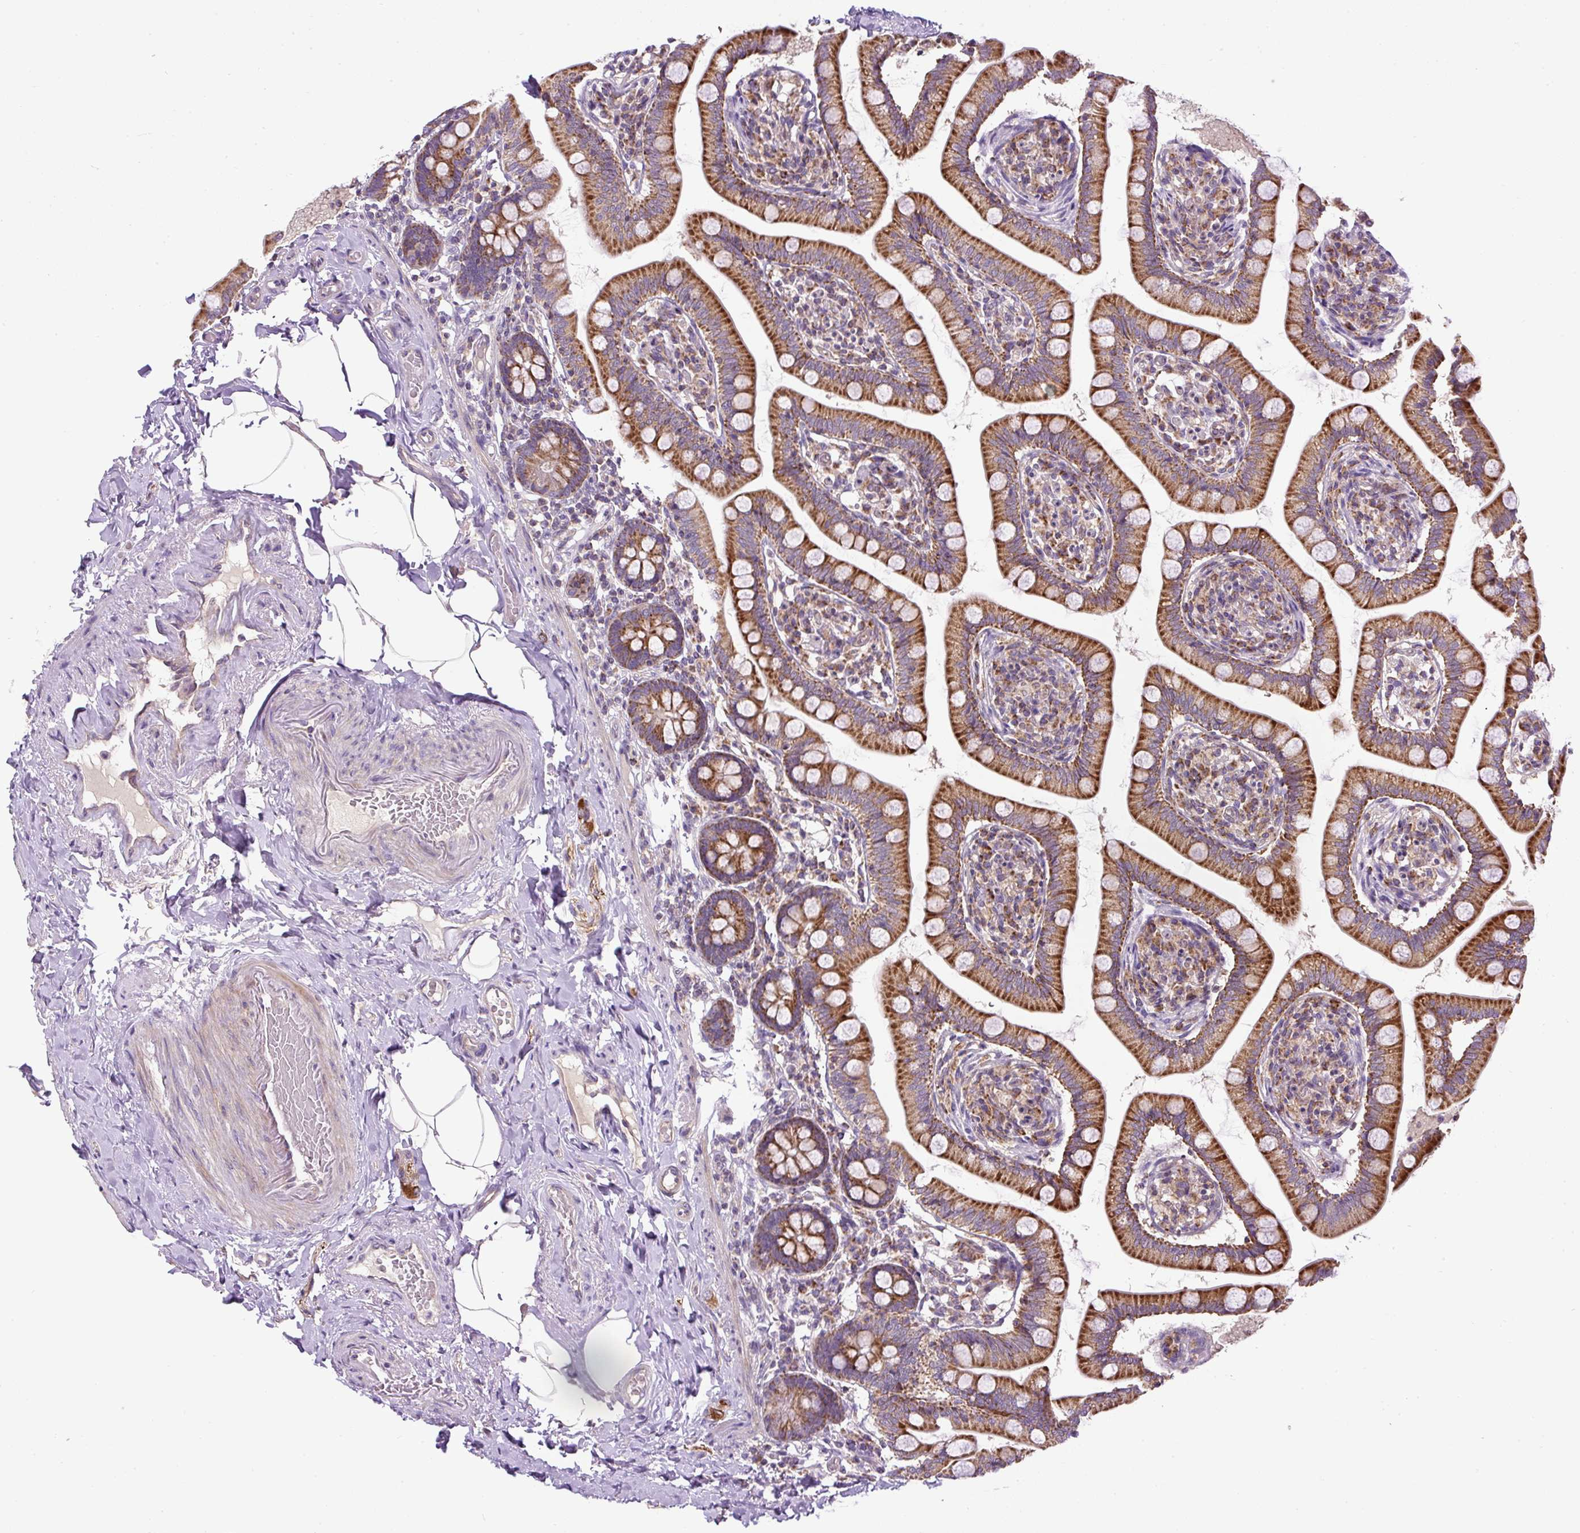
{"staining": {"intensity": "strong", "quantity": ">75%", "location": "cytoplasmic/membranous"}, "tissue": "small intestine", "cell_type": "Glandular cells", "image_type": "normal", "snomed": [{"axis": "morphology", "description": "Normal tissue, NOS"}, {"axis": "topography", "description": "Small intestine"}], "caption": "Protein expression analysis of normal small intestine demonstrates strong cytoplasmic/membranous expression in about >75% of glandular cells.", "gene": "ZNF547", "patient": {"sex": "female", "age": 64}}